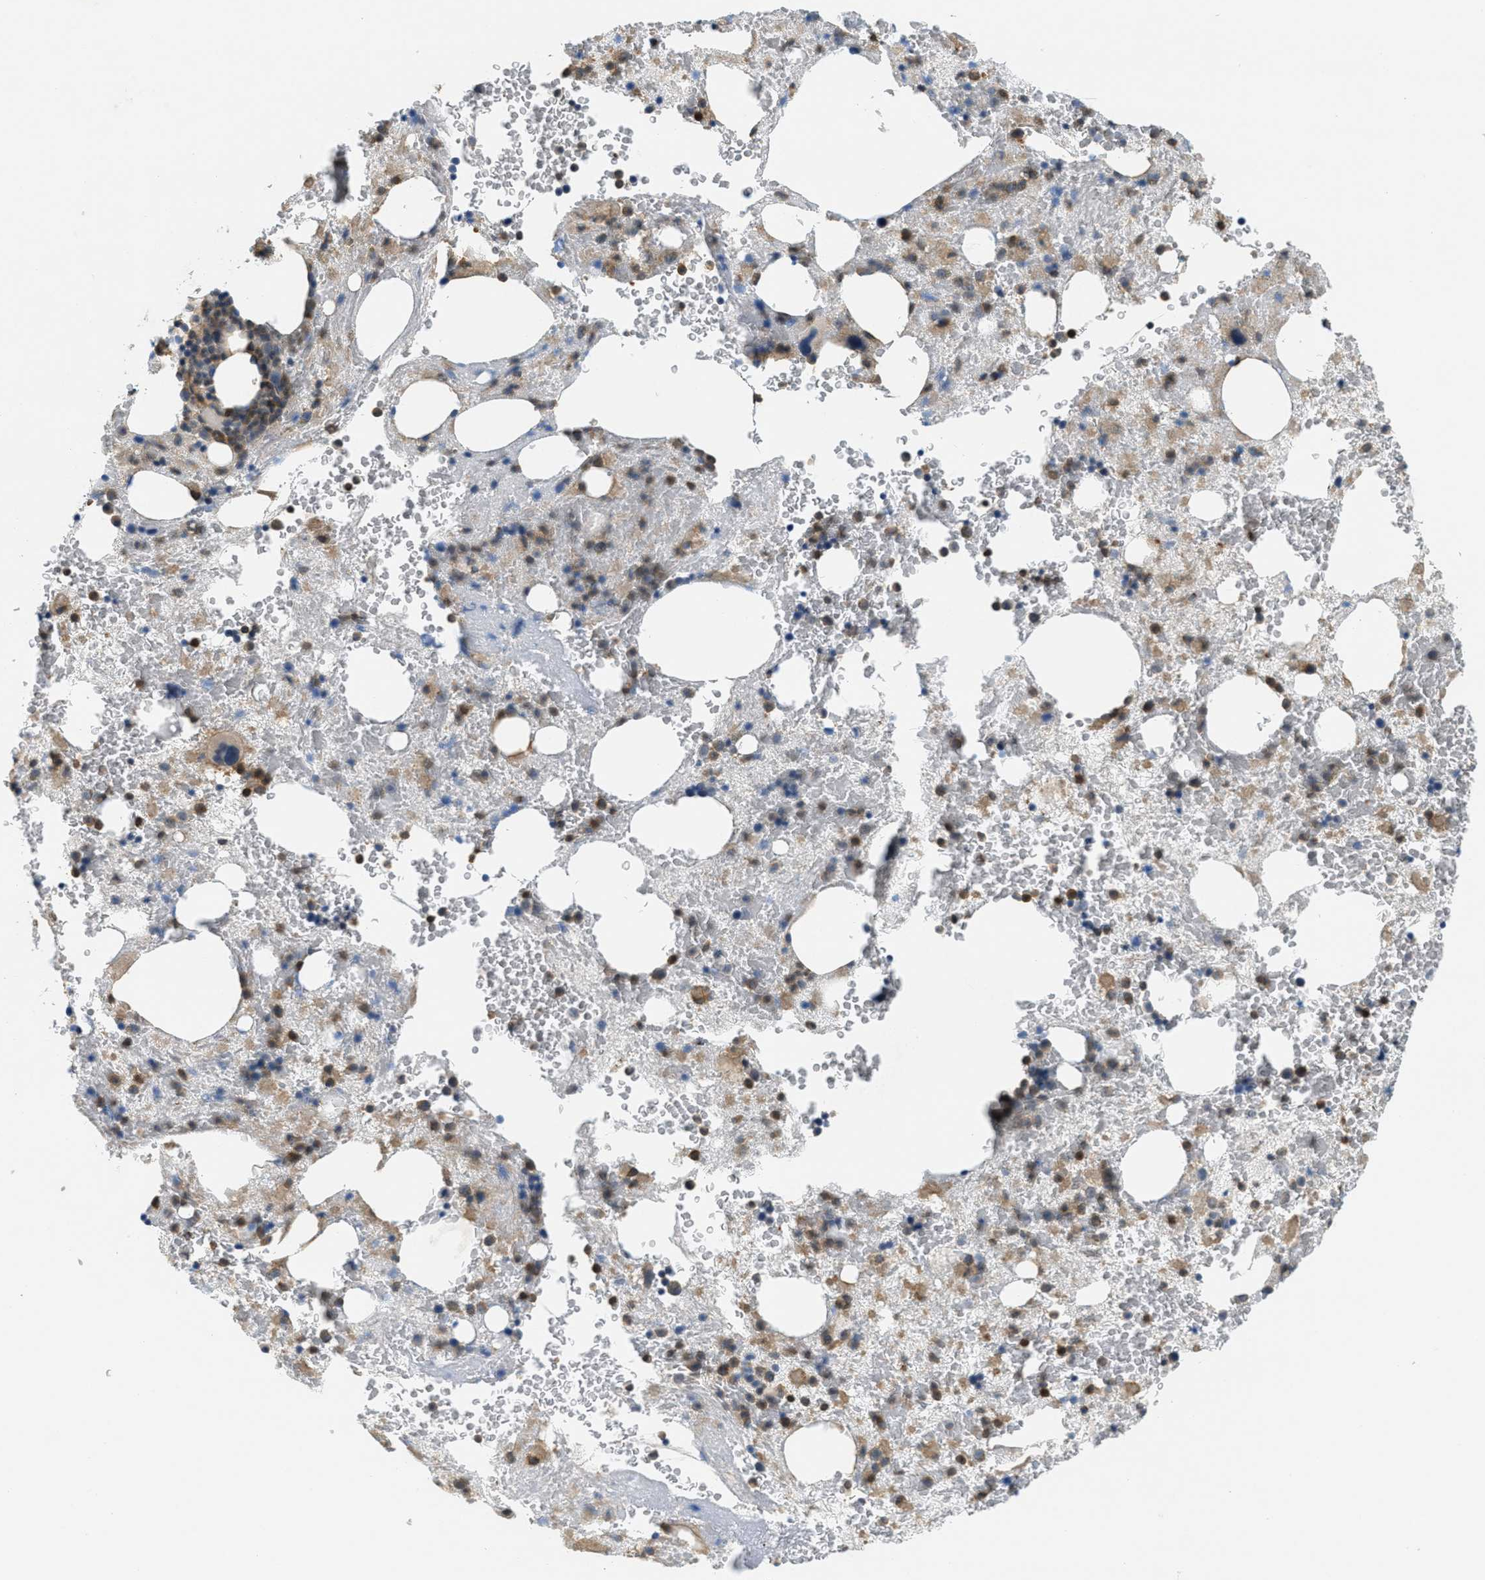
{"staining": {"intensity": "weak", "quantity": ">75%", "location": "cytoplasmic/membranous"}, "tissue": "bone marrow", "cell_type": "Hematopoietic cells", "image_type": "normal", "snomed": [{"axis": "morphology", "description": "Normal tissue, NOS"}, {"axis": "morphology", "description": "Inflammation, NOS"}, {"axis": "topography", "description": "Bone marrow"}], "caption": "Immunohistochemistry photomicrograph of unremarkable bone marrow: bone marrow stained using immunohistochemistry (IHC) reveals low levels of weak protein expression localized specifically in the cytoplasmic/membranous of hematopoietic cells, appearing as a cytoplasmic/membranous brown color.", "gene": "GRIK2", "patient": {"sex": "male", "age": 63}}